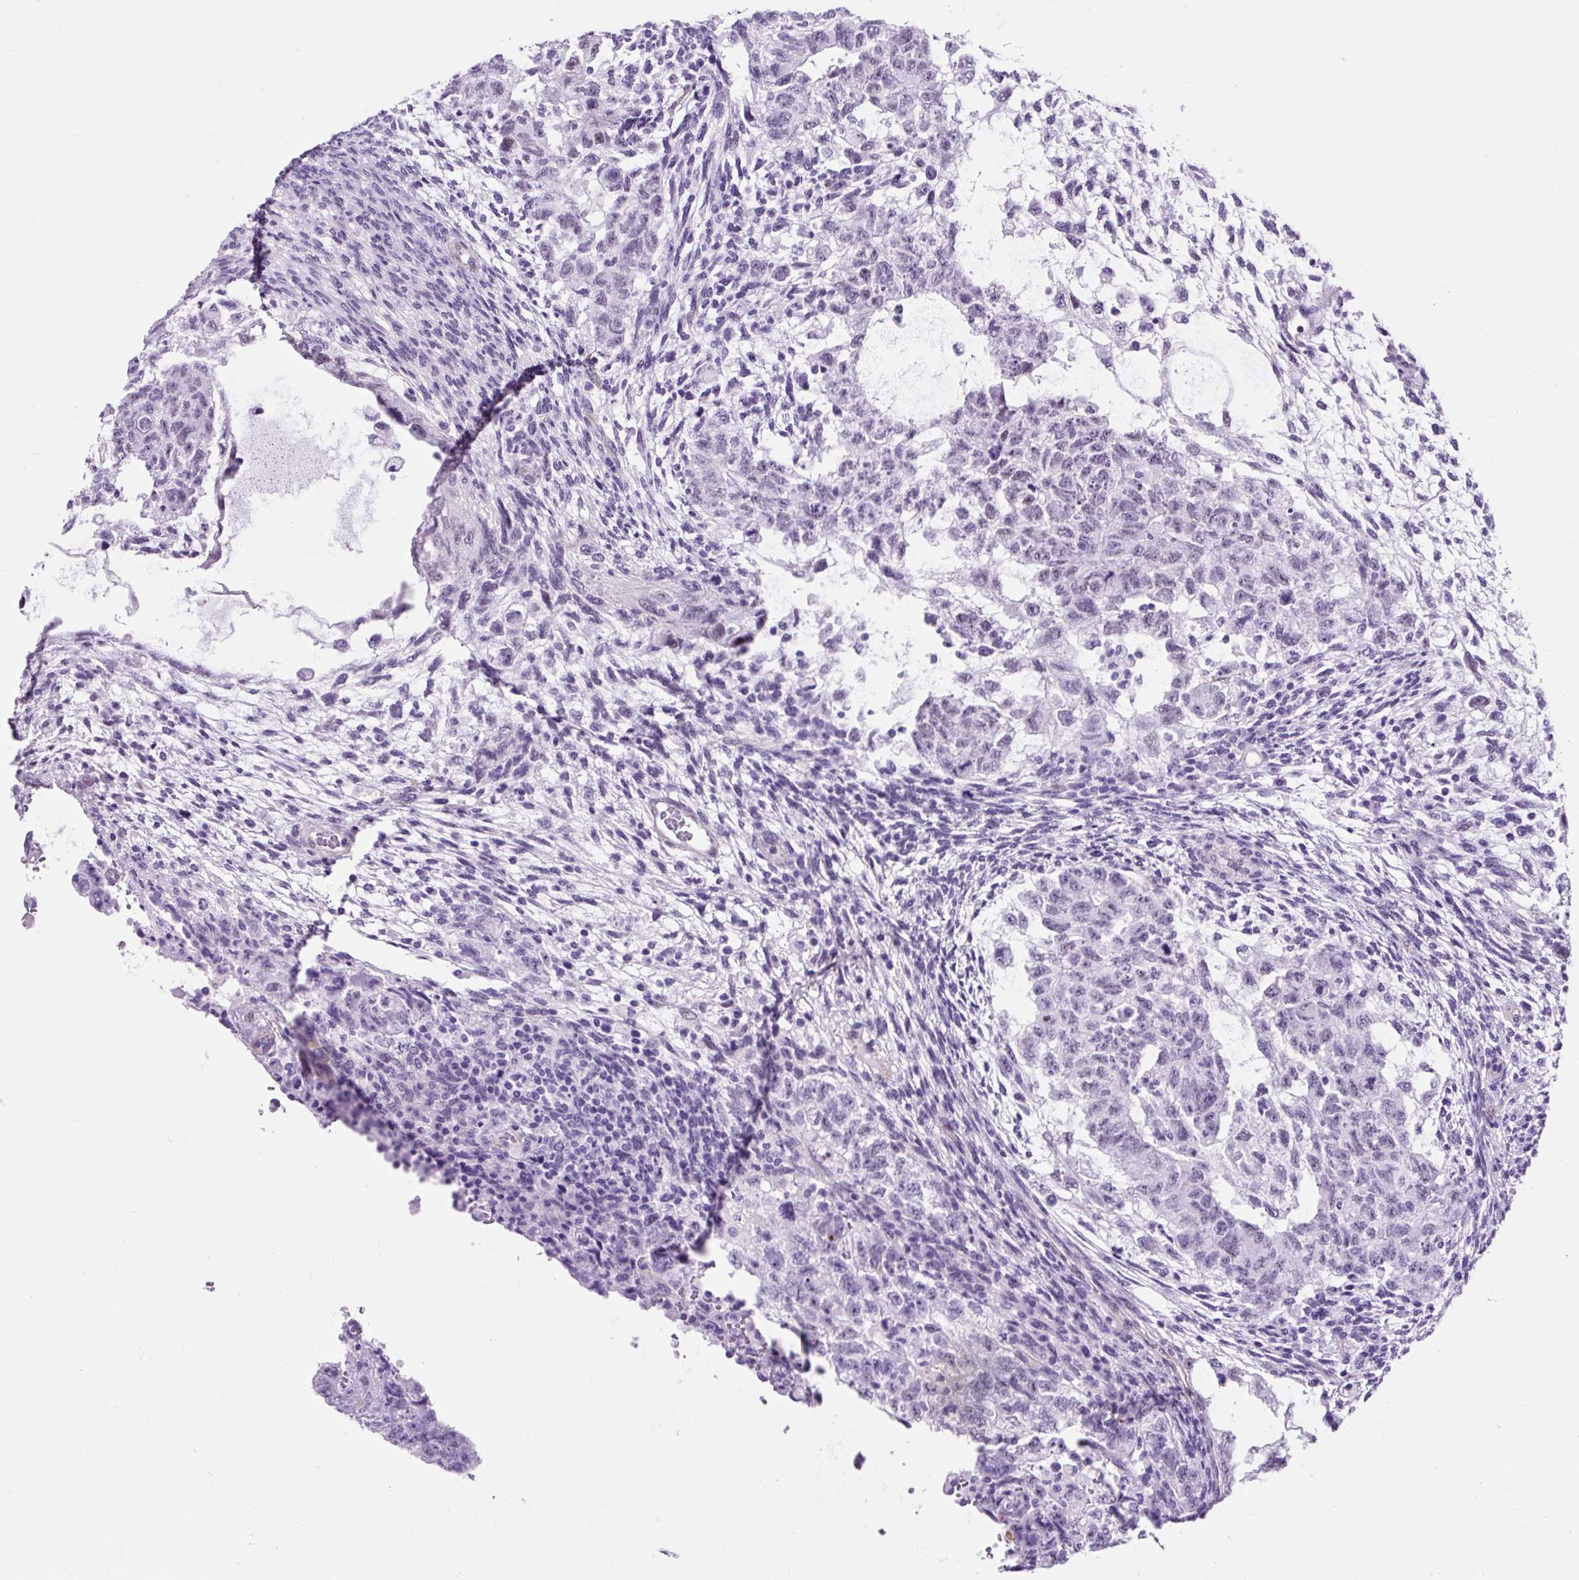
{"staining": {"intensity": "negative", "quantity": "none", "location": "none"}, "tissue": "testis cancer", "cell_type": "Tumor cells", "image_type": "cancer", "snomed": [{"axis": "morphology", "description": "Normal tissue, NOS"}, {"axis": "morphology", "description": "Carcinoma, Embryonal, NOS"}, {"axis": "topography", "description": "Testis"}], "caption": "Immunohistochemistry (IHC) image of neoplastic tissue: human testis cancer stained with DAB reveals no significant protein staining in tumor cells.", "gene": "KRT12", "patient": {"sex": "male", "age": 36}}